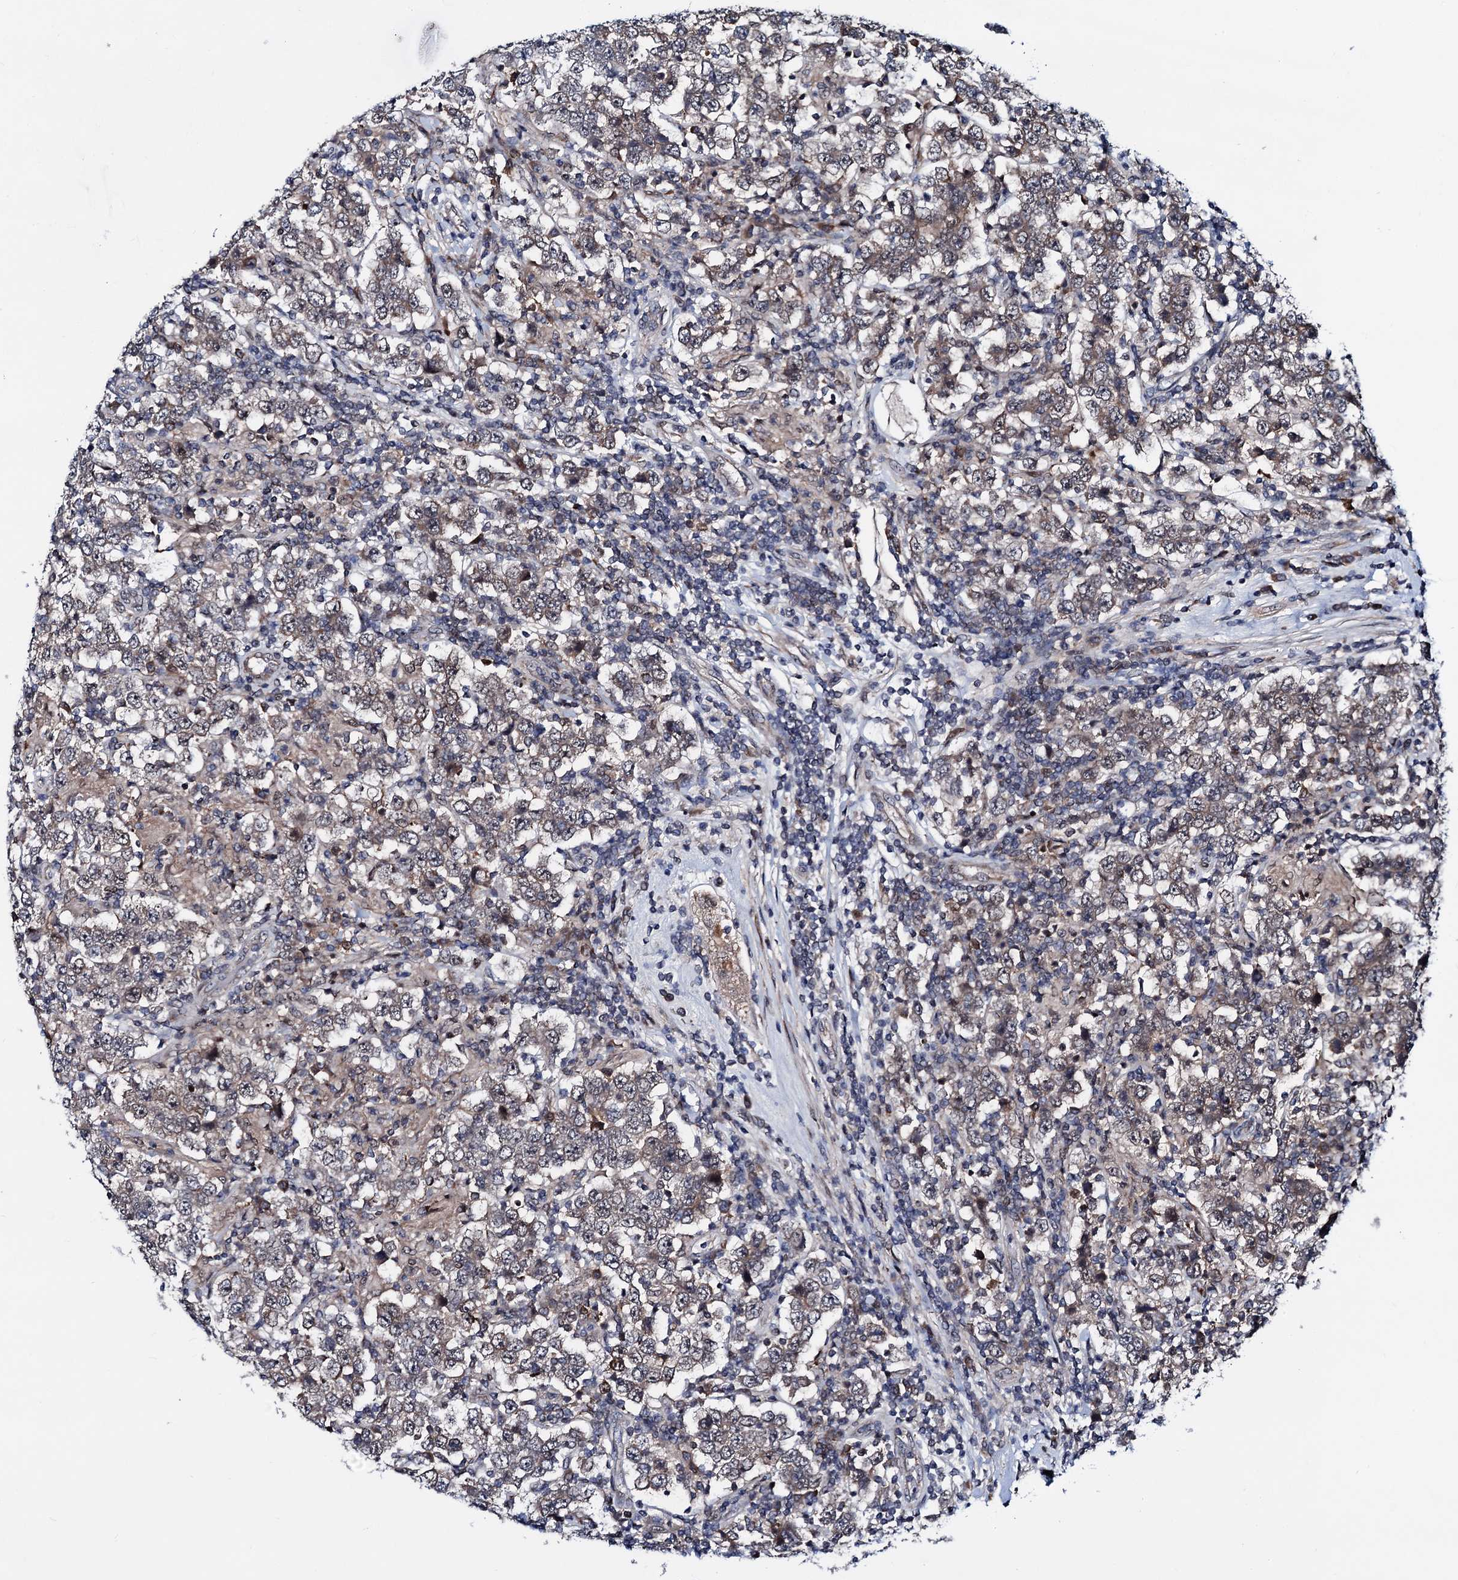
{"staining": {"intensity": "weak", "quantity": "25%-75%", "location": "cytoplasmic/membranous"}, "tissue": "testis cancer", "cell_type": "Tumor cells", "image_type": "cancer", "snomed": [{"axis": "morphology", "description": "Normal tissue, NOS"}, {"axis": "morphology", "description": "Urothelial carcinoma, High grade"}, {"axis": "morphology", "description": "Seminoma, NOS"}, {"axis": "morphology", "description": "Carcinoma, Embryonal, NOS"}, {"axis": "topography", "description": "Urinary bladder"}, {"axis": "topography", "description": "Testis"}], "caption": "Protein staining of testis cancer (embryonal carcinoma) tissue demonstrates weak cytoplasmic/membranous expression in about 25%-75% of tumor cells.", "gene": "COA4", "patient": {"sex": "male", "age": 41}}